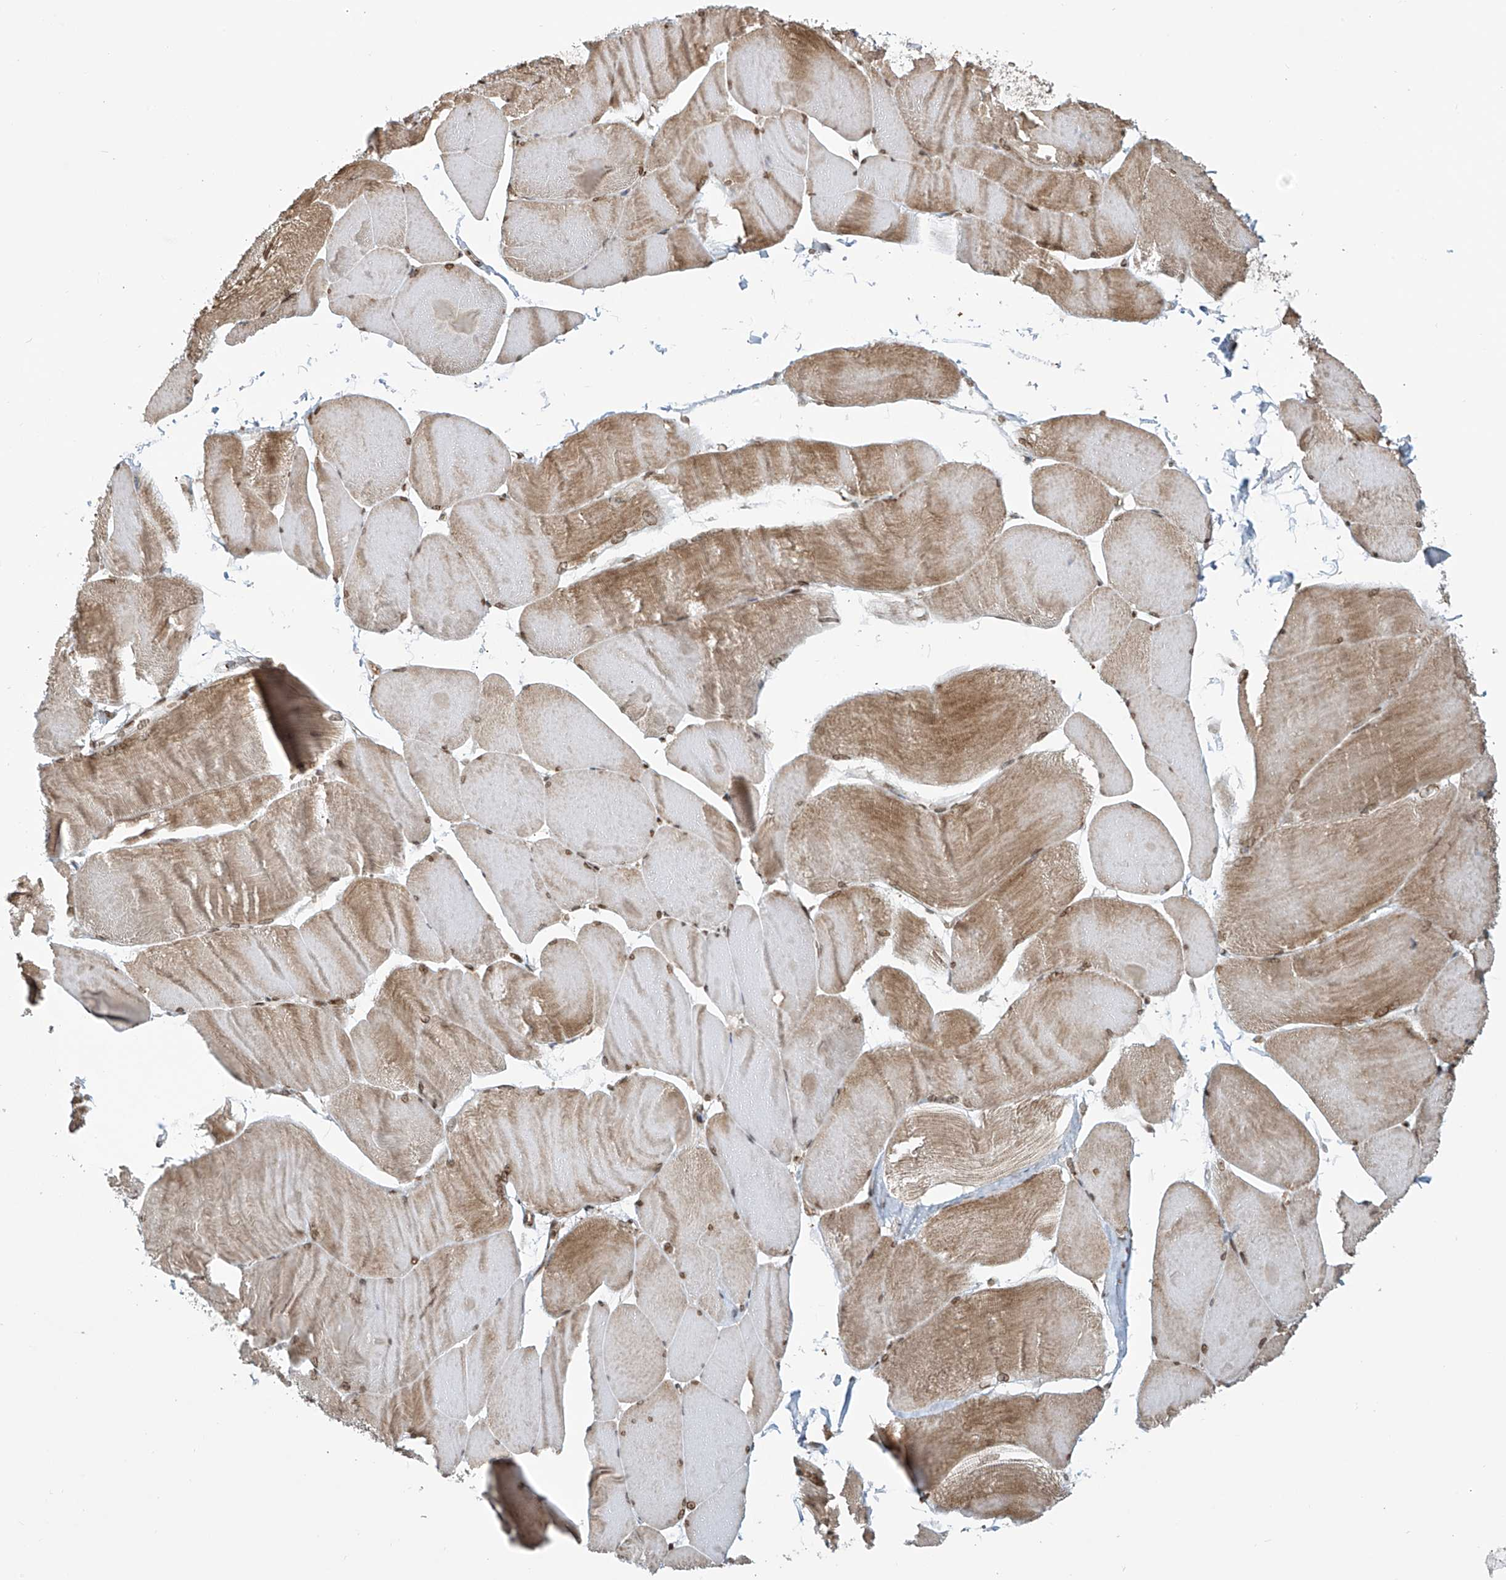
{"staining": {"intensity": "moderate", "quantity": ">75%", "location": "cytoplasmic/membranous,nuclear"}, "tissue": "skeletal muscle", "cell_type": "Myocytes", "image_type": "normal", "snomed": [{"axis": "morphology", "description": "Normal tissue, NOS"}, {"axis": "morphology", "description": "Basal cell carcinoma"}, {"axis": "topography", "description": "Skeletal muscle"}], "caption": "Immunohistochemistry histopathology image of benign human skeletal muscle stained for a protein (brown), which demonstrates medium levels of moderate cytoplasmic/membranous,nuclear positivity in about >75% of myocytes.", "gene": "VMP1", "patient": {"sex": "female", "age": 64}}